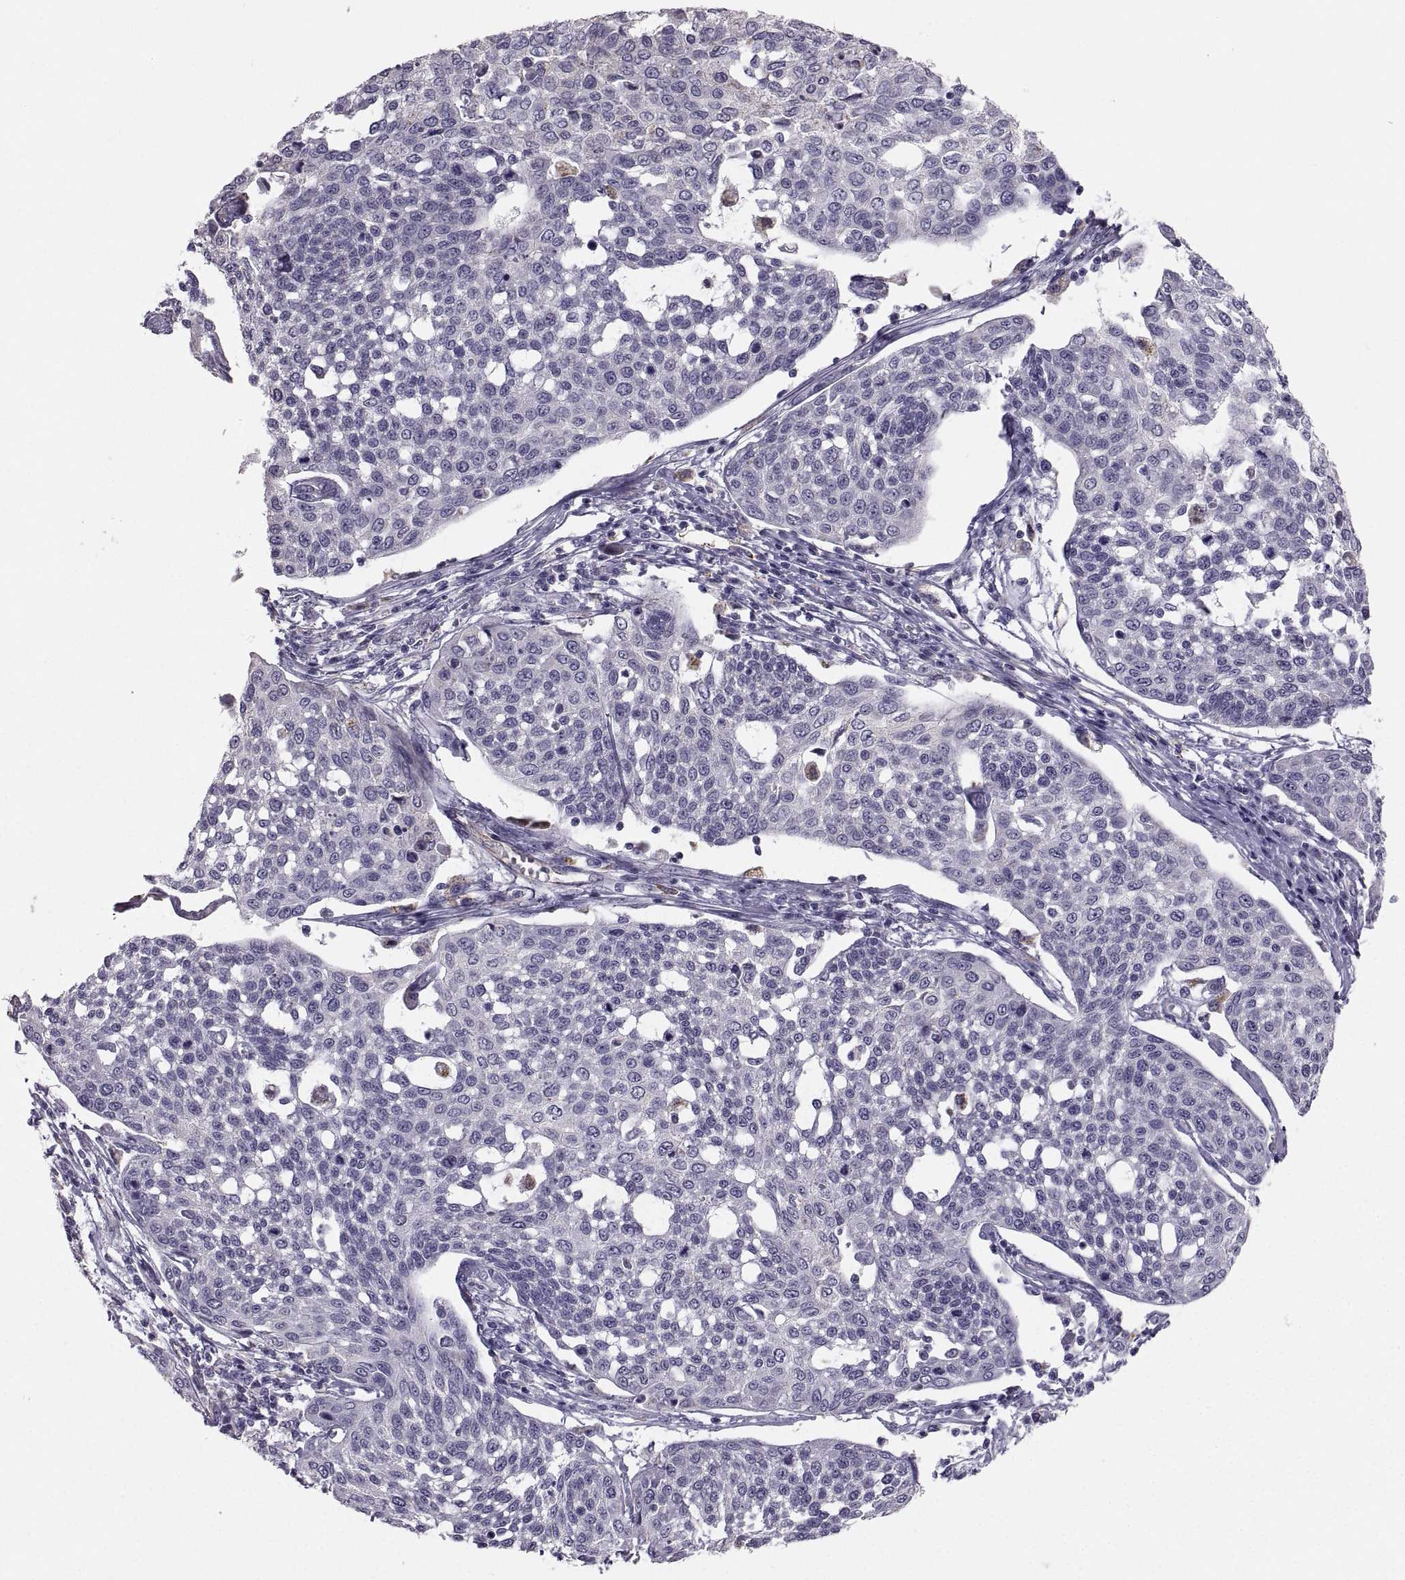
{"staining": {"intensity": "negative", "quantity": "none", "location": "none"}, "tissue": "cervical cancer", "cell_type": "Tumor cells", "image_type": "cancer", "snomed": [{"axis": "morphology", "description": "Squamous cell carcinoma, NOS"}, {"axis": "topography", "description": "Cervix"}], "caption": "High magnification brightfield microscopy of cervical cancer (squamous cell carcinoma) stained with DAB (3,3'-diaminobenzidine) (brown) and counterstained with hematoxylin (blue): tumor cells show no significant positivity.", "gene": "PGM5", "patient": {"sex": "female", "age": 34}}